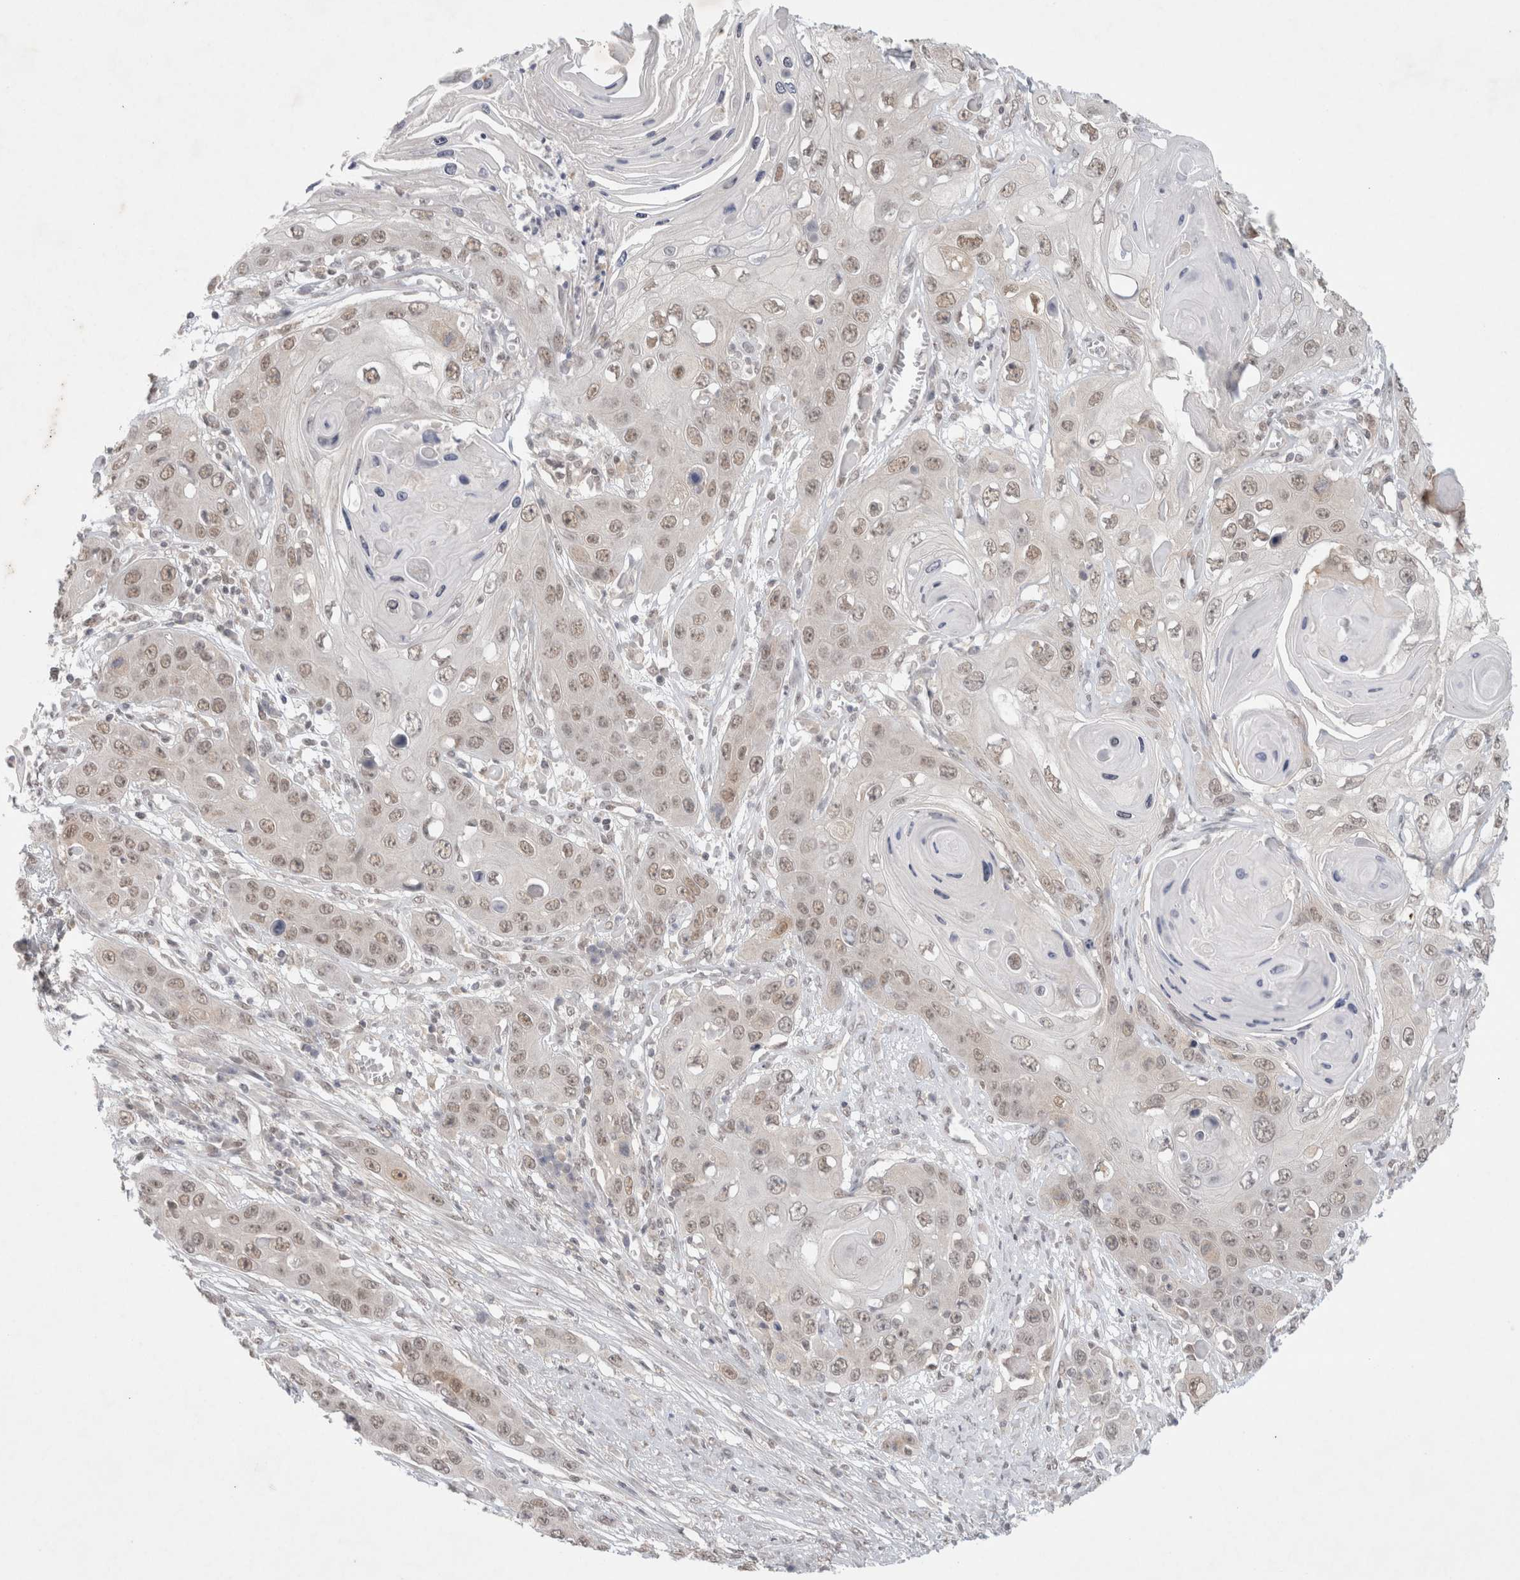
{"staining": {"intensity": "weak", "quantity": ">75%", "location": "nuclear"}, "tissue": "skin cancer", "cell_type": "Tumor cells", "image_type": "cancer", "snomed": [{"axis": "morphology", "description": "Squamous cell carcinoma, NOS"}, {"axis": "topography", "description": "Skin"}], "caption": "Immunohistochemistry (IHC) of human skin cancer shows low levels of weak nuclear staining in approximately >75% of tumor cells.", "gene": "FBXO42", "patient": {"sex": "male", "age": 55}}